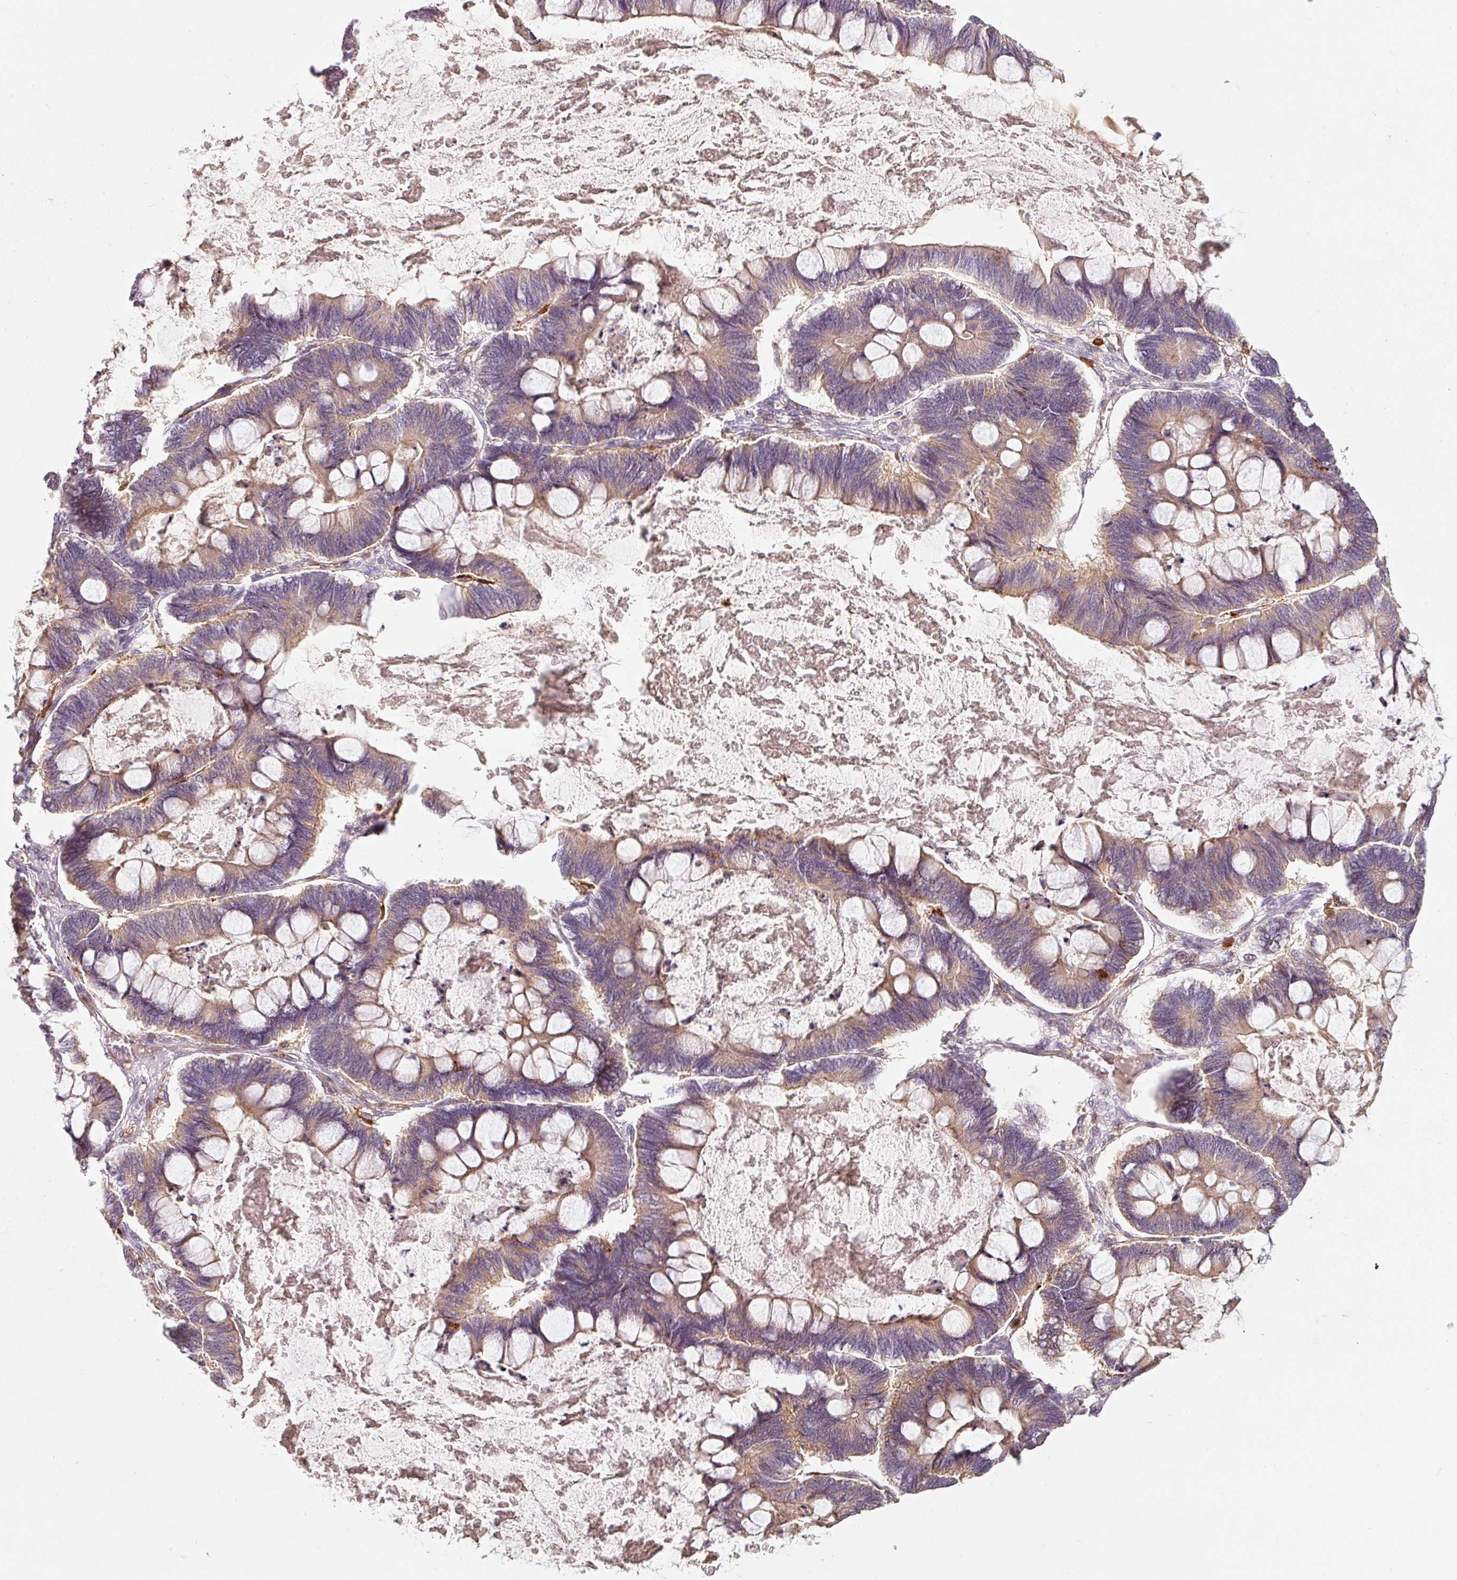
{"staining": {"intensity": "weak", "quantity": "25%-75%", "location": "cytoplasmic/membranous"}, "tissue": "ovarian cancer", "cell_type": "Tumor cells", "image_type": "cancer", "snomed": [{"axis": "morphology", "description": "Cystadenocarcinoma, mucinous, NOS"}, {"axis": "topography", "description": "Ovary"}], "caption": "Immunohistochemical staining of human ovarian mucinous cystadenocarcinoma demonstrates low levels of weak cytoplasmic/membranous staining in about 25%-75% of tumor cells. The protein of interest is stained brown, and the nuclei are stained in blue (DAB (3,3'-diaminobenzidine) IHC with brightfield microscopy, high magnification).", "gene": "IQGAP2", "patient": {"sex": "female", "age": 61}}